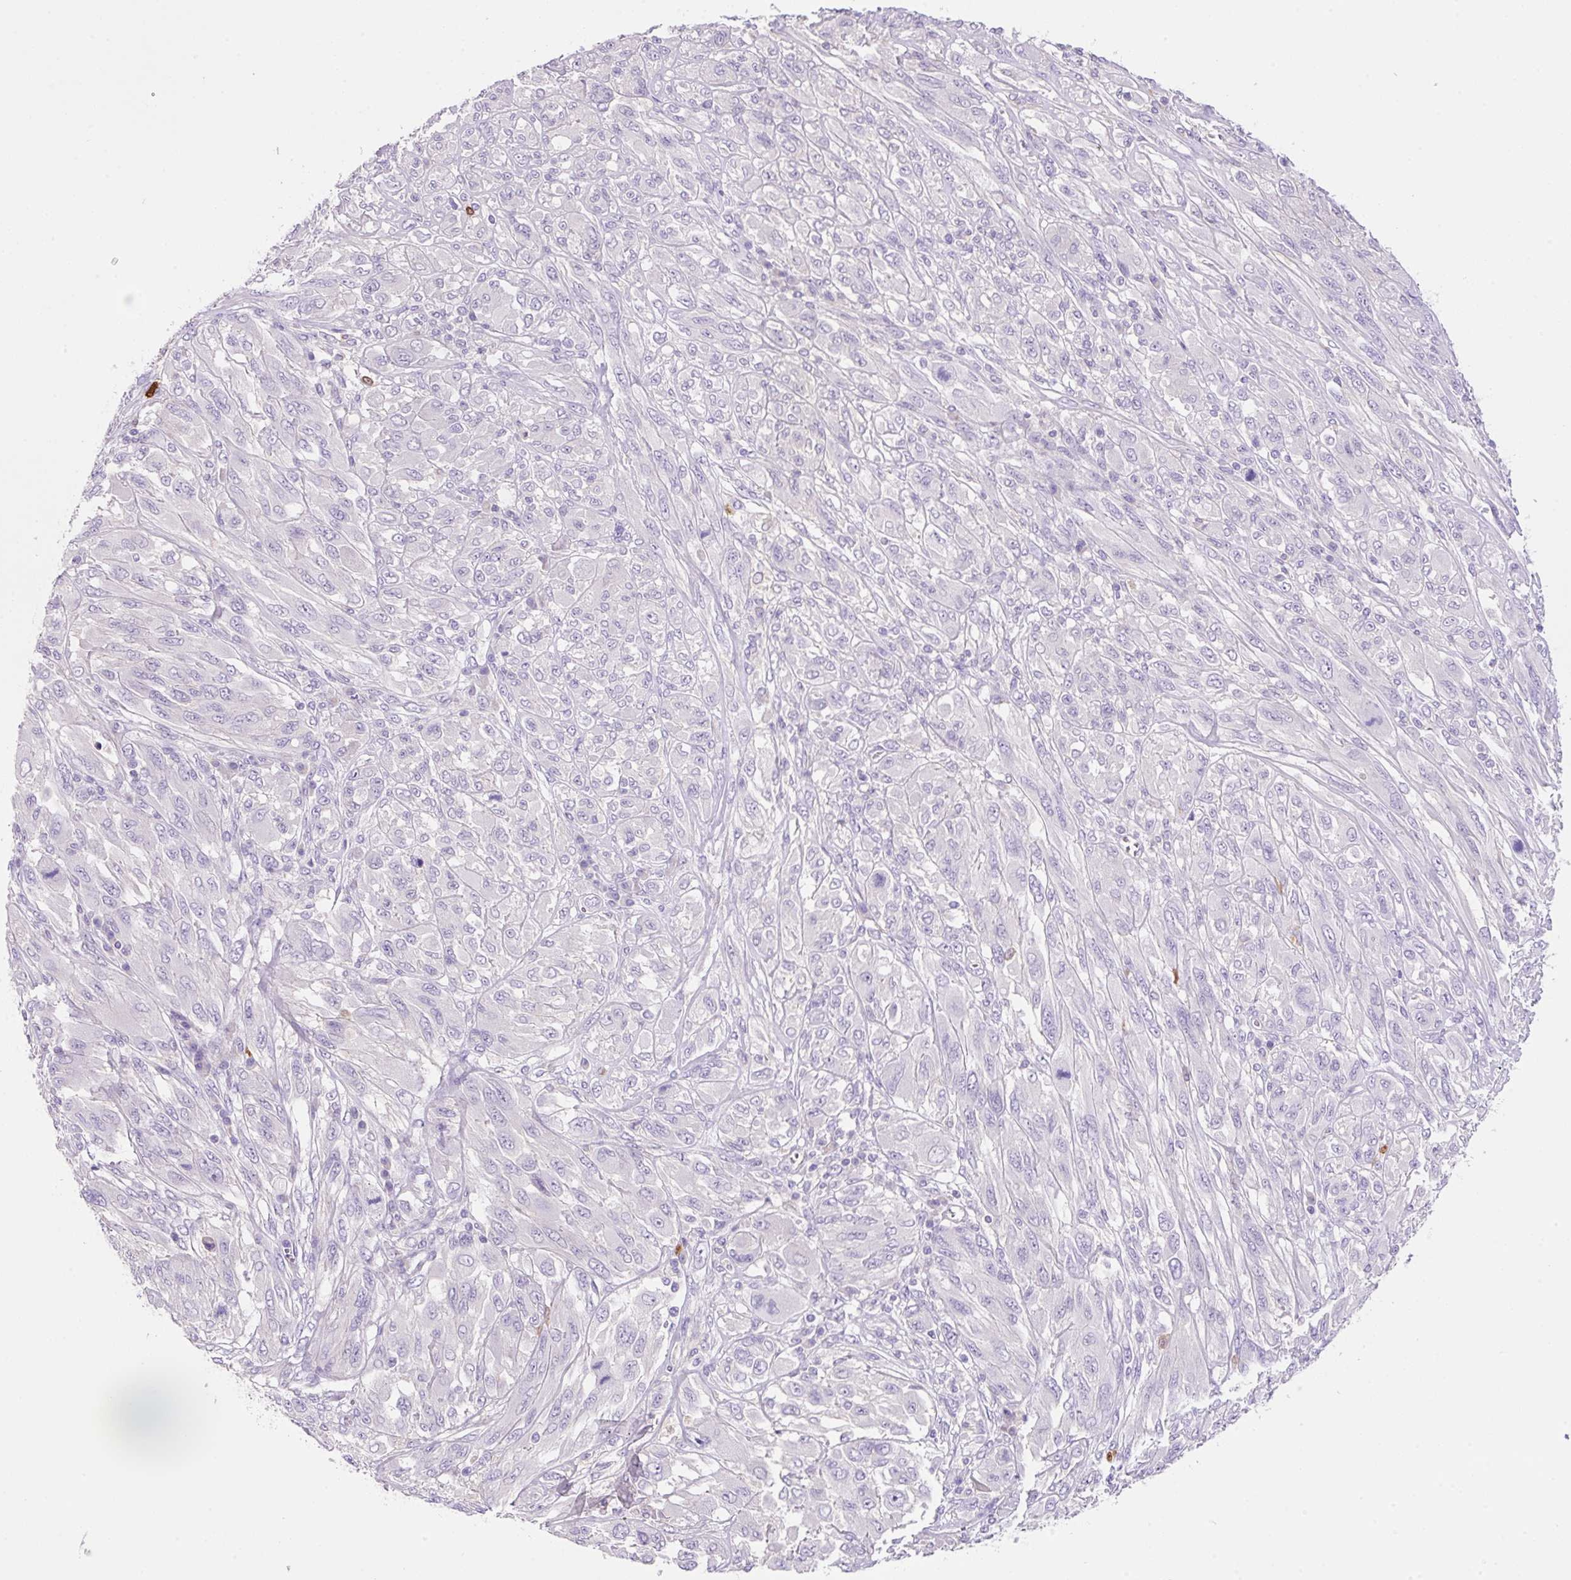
{"staining": {"intensity": "negative", "quantity": "none", "location": "none"}, "tissue": "melanoma", "cell_type": "Tumor cells", "image_type": "cancer", "snomed": [{"axis": "morphology", "description": "Malignant melanoma, NOS"}, {"axis": "topography", "description": "Skin"}], "caption": "Immunohistochemical staining of melanoma reveals no significant positivity in tumor cells. (DAB IHC visualized using brightfield microscopy, high magnification).", "gene": "NDST3", "patient": {"sex": "female", "age": 91}}